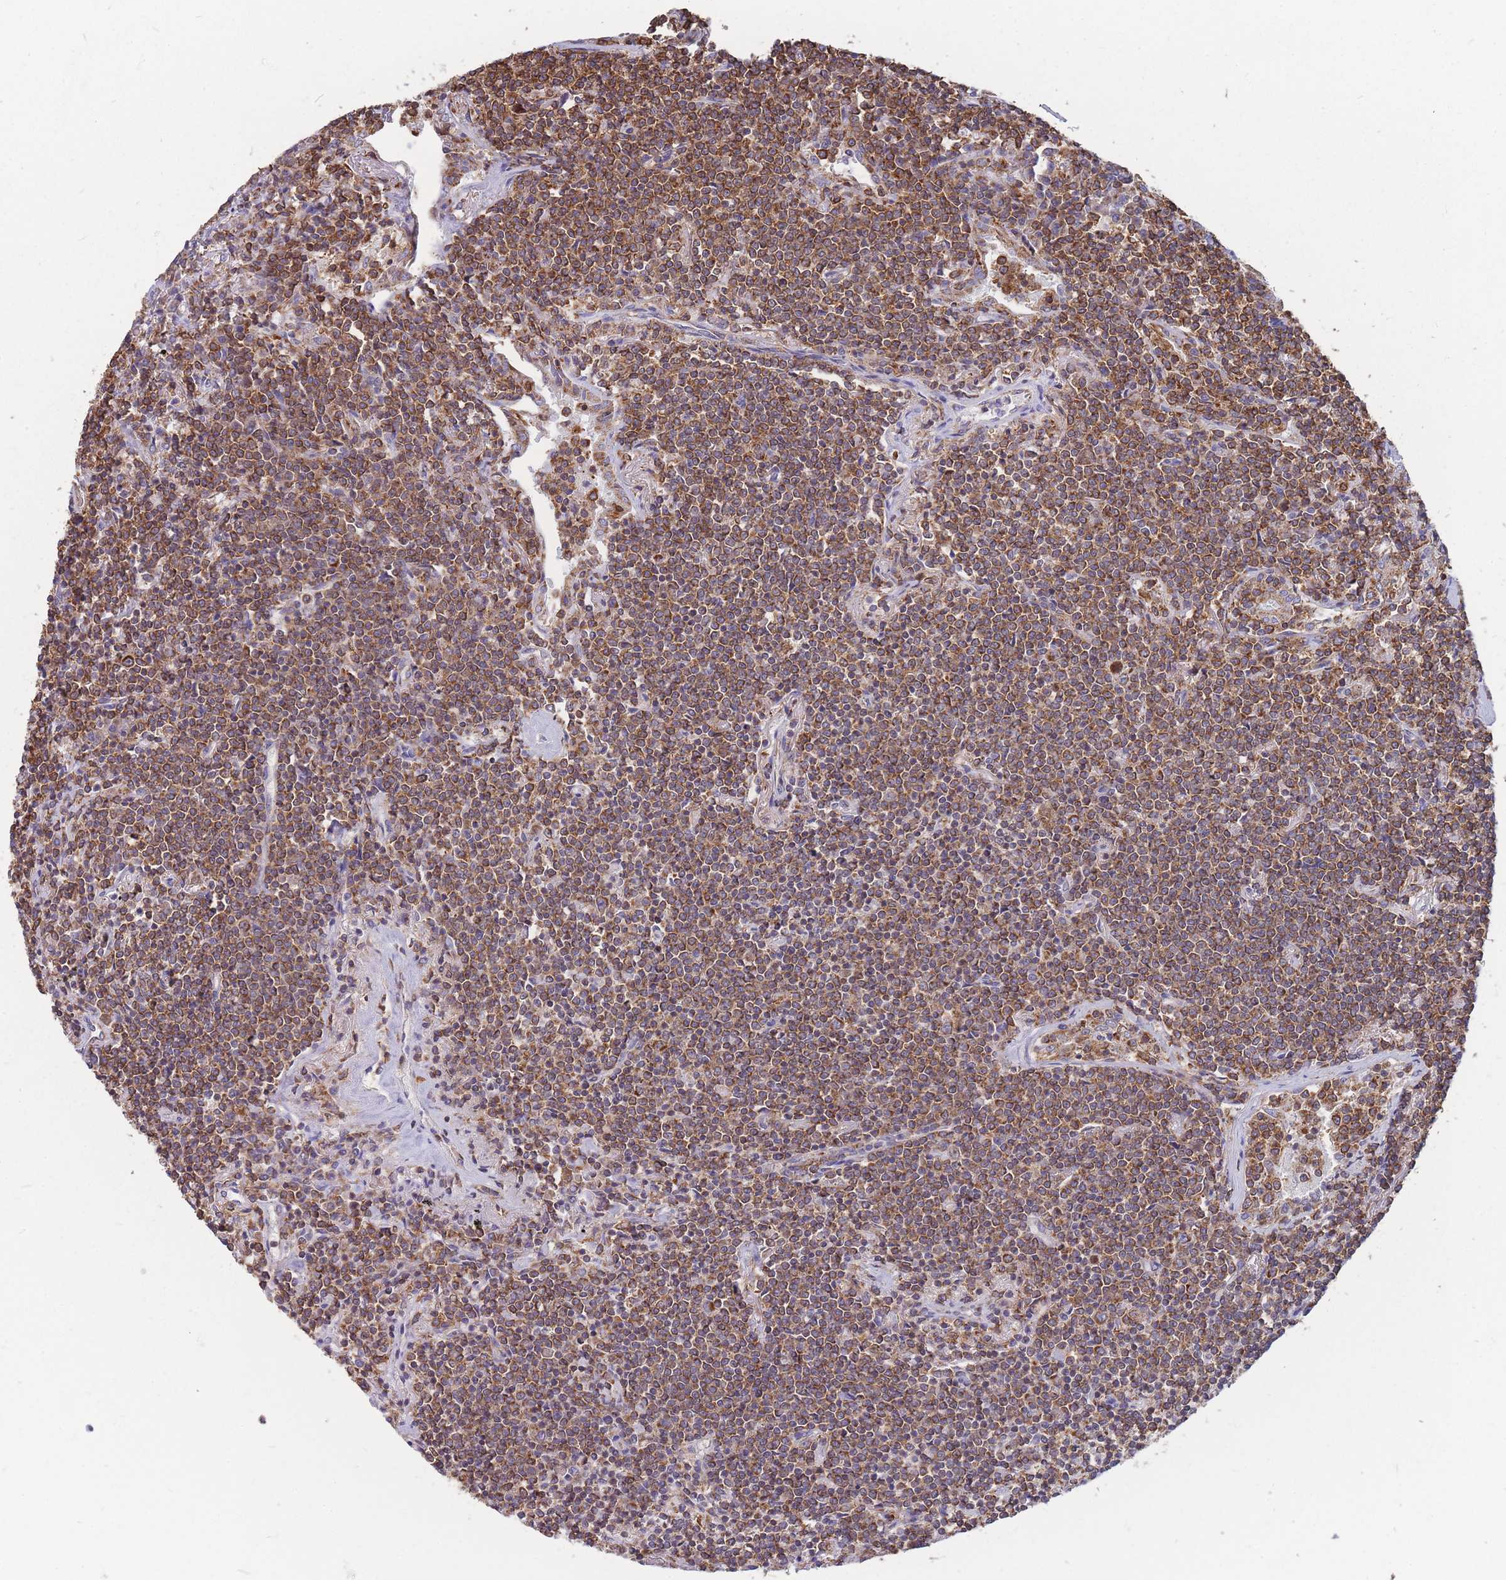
{"staining": {"intensity": "moderate", "quantity": ">75%", "location": "cytoplasmic/membranous"}, "tissue": "lymphoma", "cell_type": "Tumor cells", "image_type": "cancer", "snomed": [{"axis": "morphology", "description": "Malignant lymphoma, non-Hodgkin's type, Low grade"}, {"axis": "topography", "description": "Lung"}], "caption": "Immunohistochemical staining of human lymphoma displays medium levels of moderate cytoplasmic/membranous protein positivity in about >75% of tumor cells.", "gene": "MRPL54", "patient": {"sex": "female", "age": 71}}